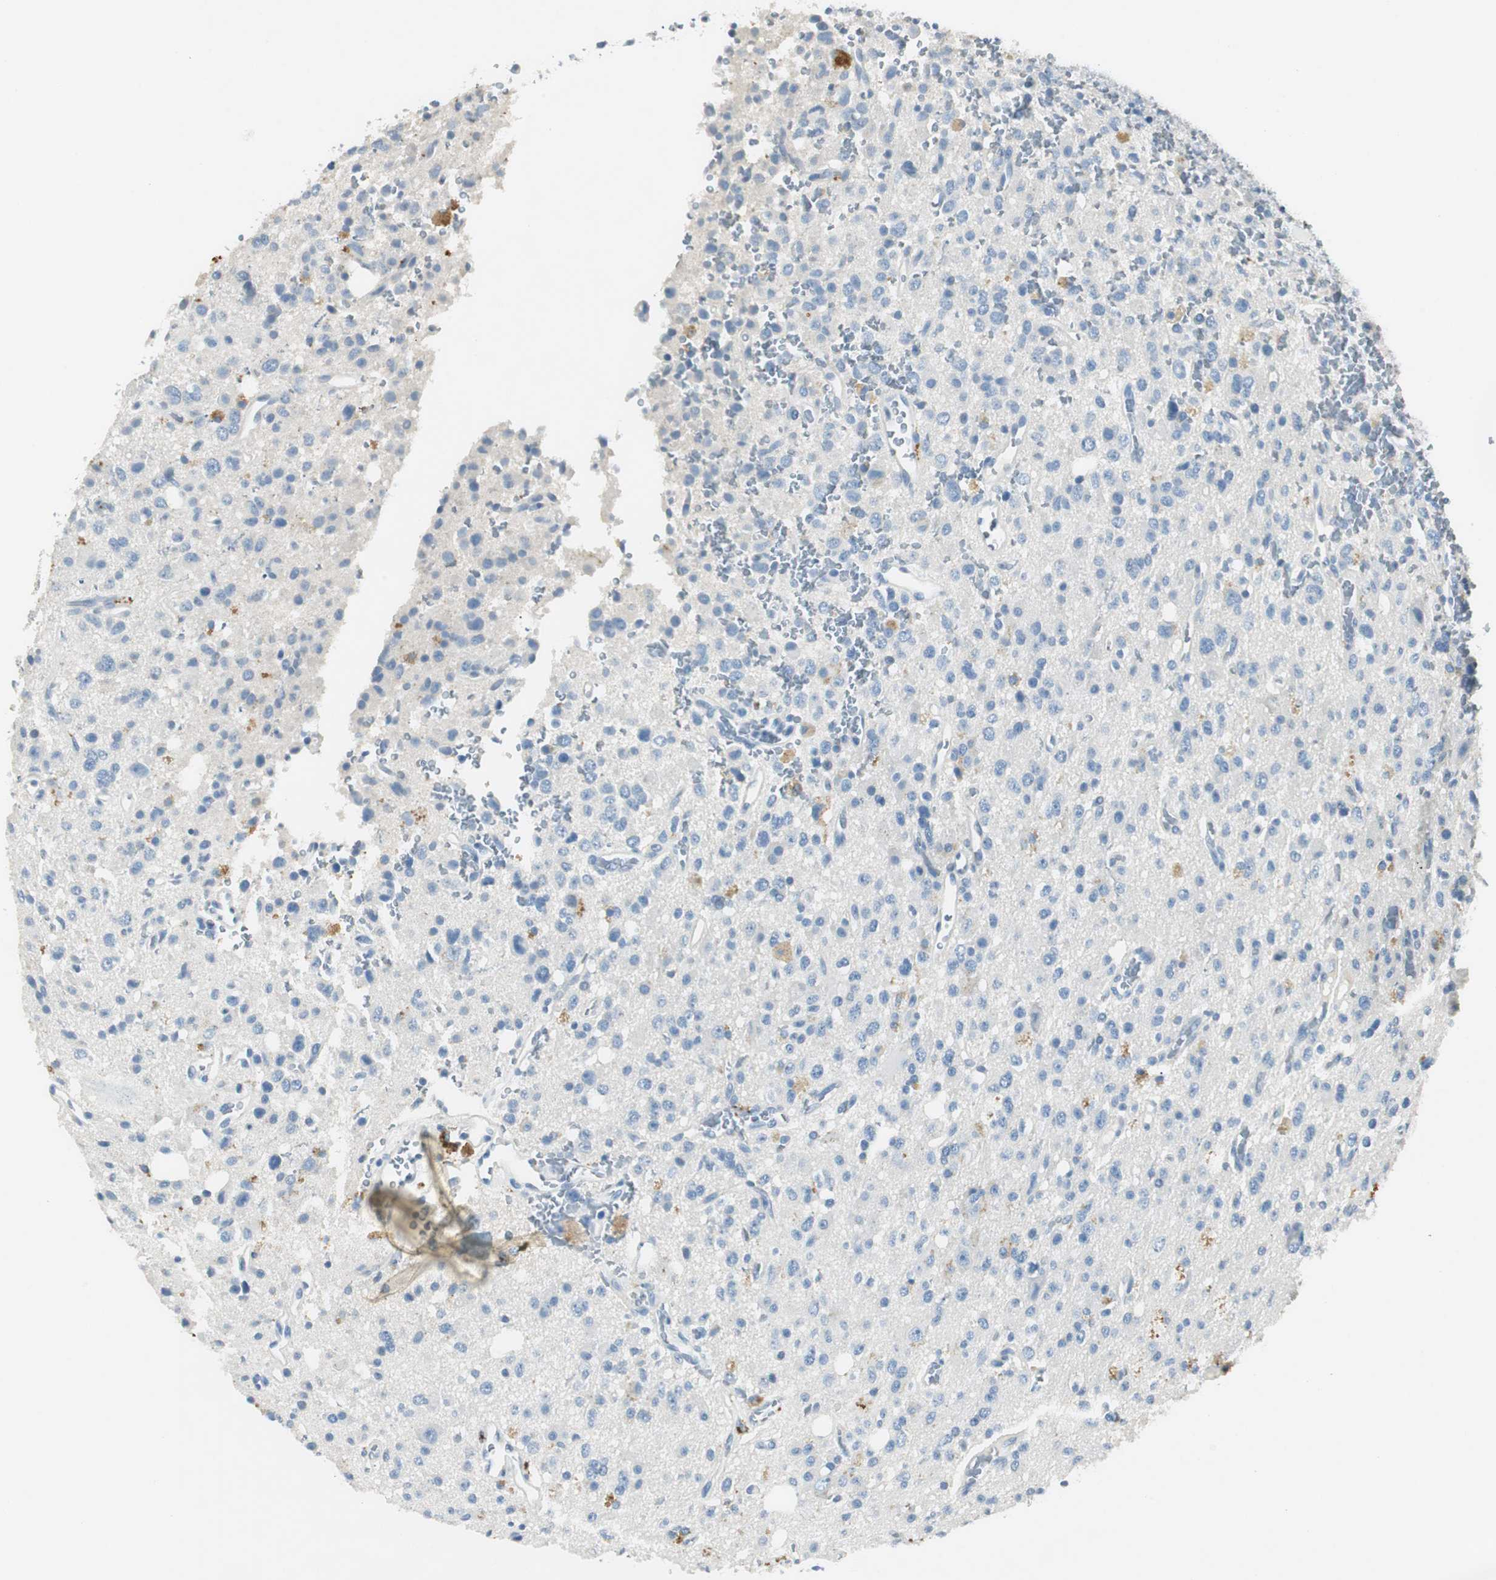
{"staining": {"intensity": "negative", "quantity": "none", "location": "none"}, "tissue": "glioma", "cell_type": "Tumor cells", "image_type": "cancer", "snomed": [{"axis": "morphology", "description": "Glioma, malignant, High grade"}, {"axis": "topography", "description": "Brain"}], "caption": "A high-resolution photomicrograph shows IHC staining of high-grade glioma (malignant), which exhibits no significant positivity in tumor cells.", "gene": "LRP2", "patient": {"sex": "male", "age": 47}}